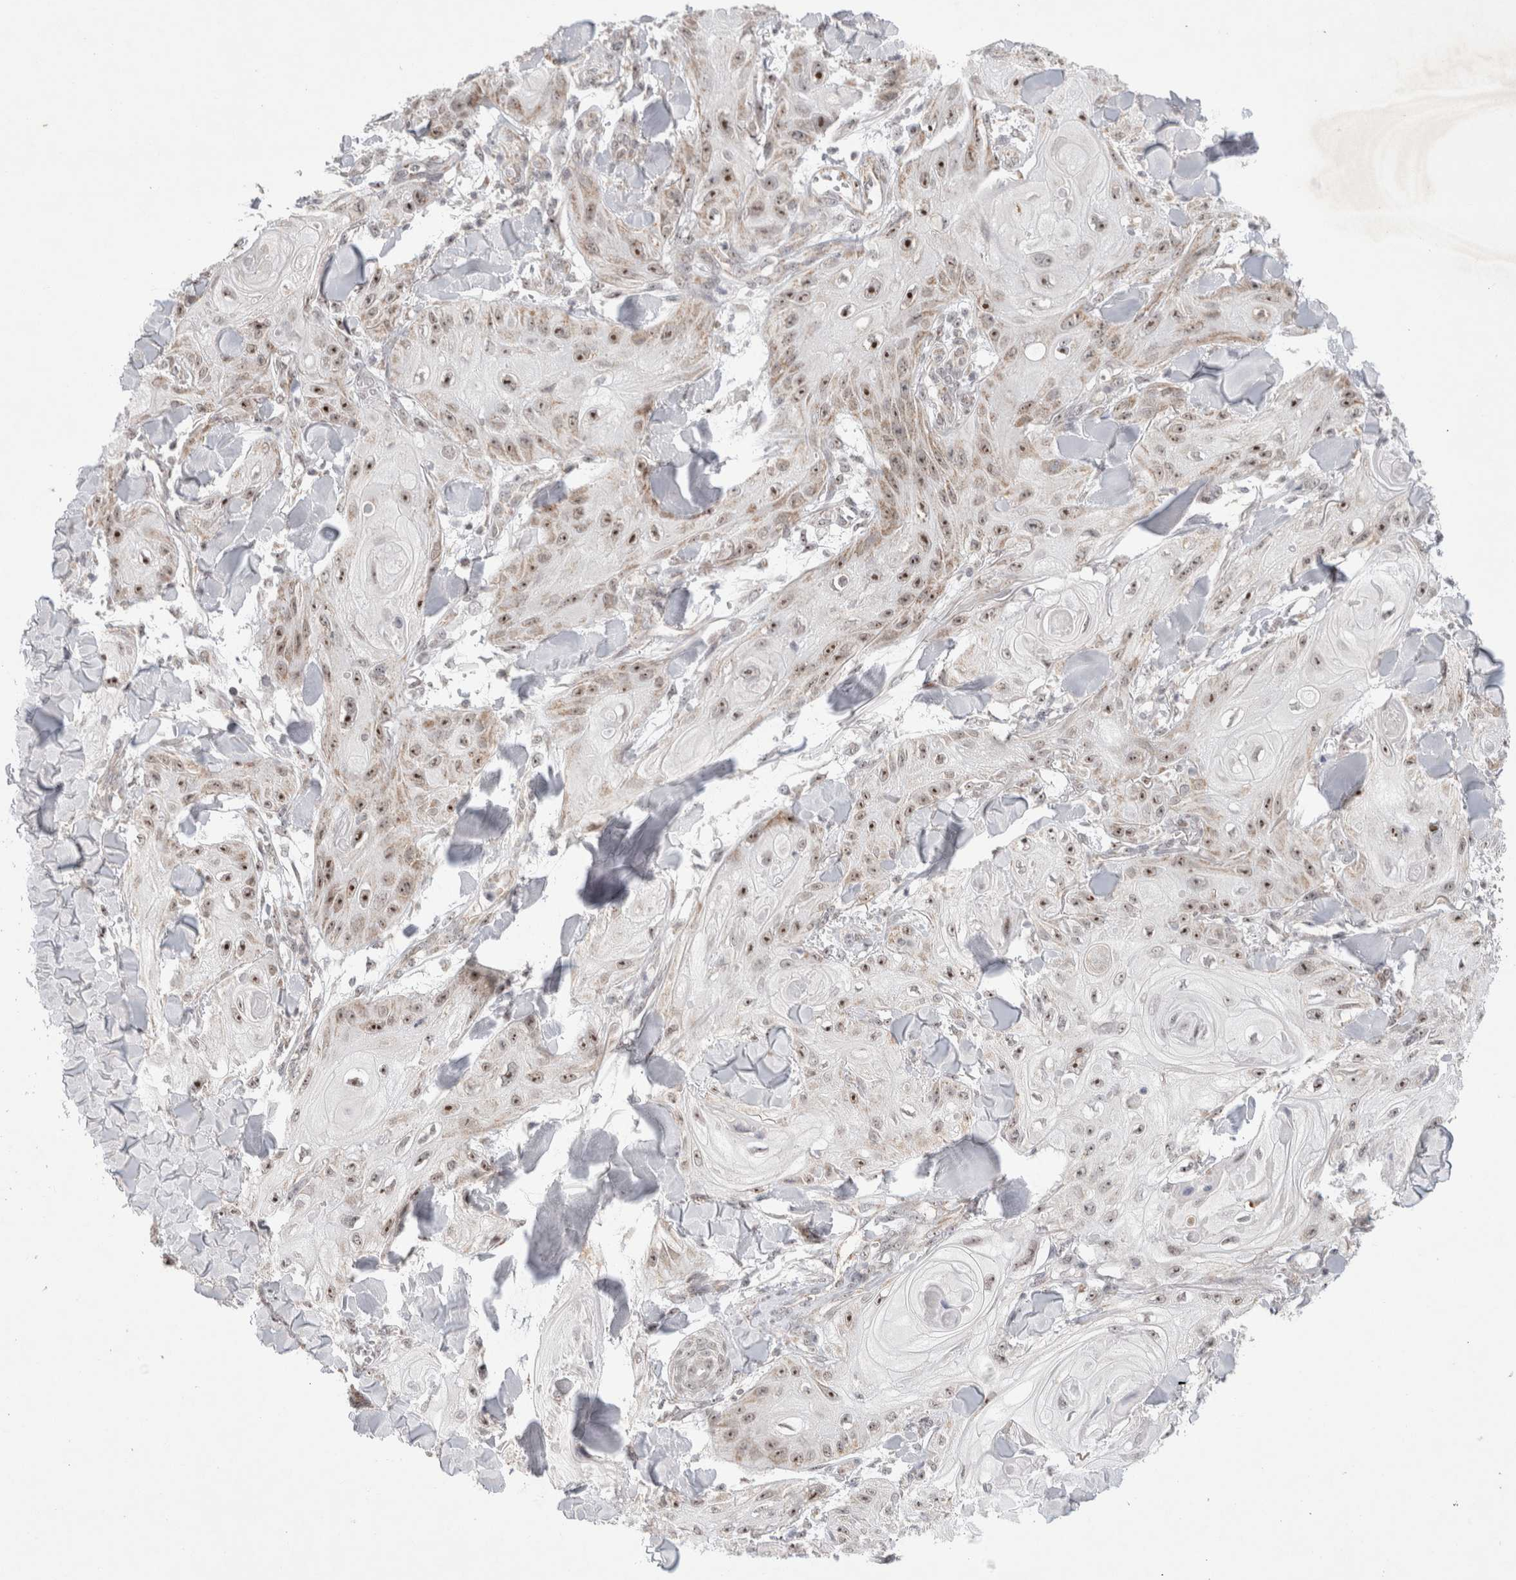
{"staining": {"intensity": "moderate", "quantity": ">75%", "location": "nuclear"}, "tissue": "skin cancer", "cell_type": "Tumor cells", "image_type": "cancer", "snomed": [{"axis": "morphology", "description": "Squamous cell carcinoma, NOS"}, {"axis": "topography", "description": "Skin"}], "caption": "Protein expression analysis of skin cancer demonstrates moderate nuclear expression in about >75% of tumor cells.", "gene": "MRPL37", "patient": {"sex": "male", "age": 74}}